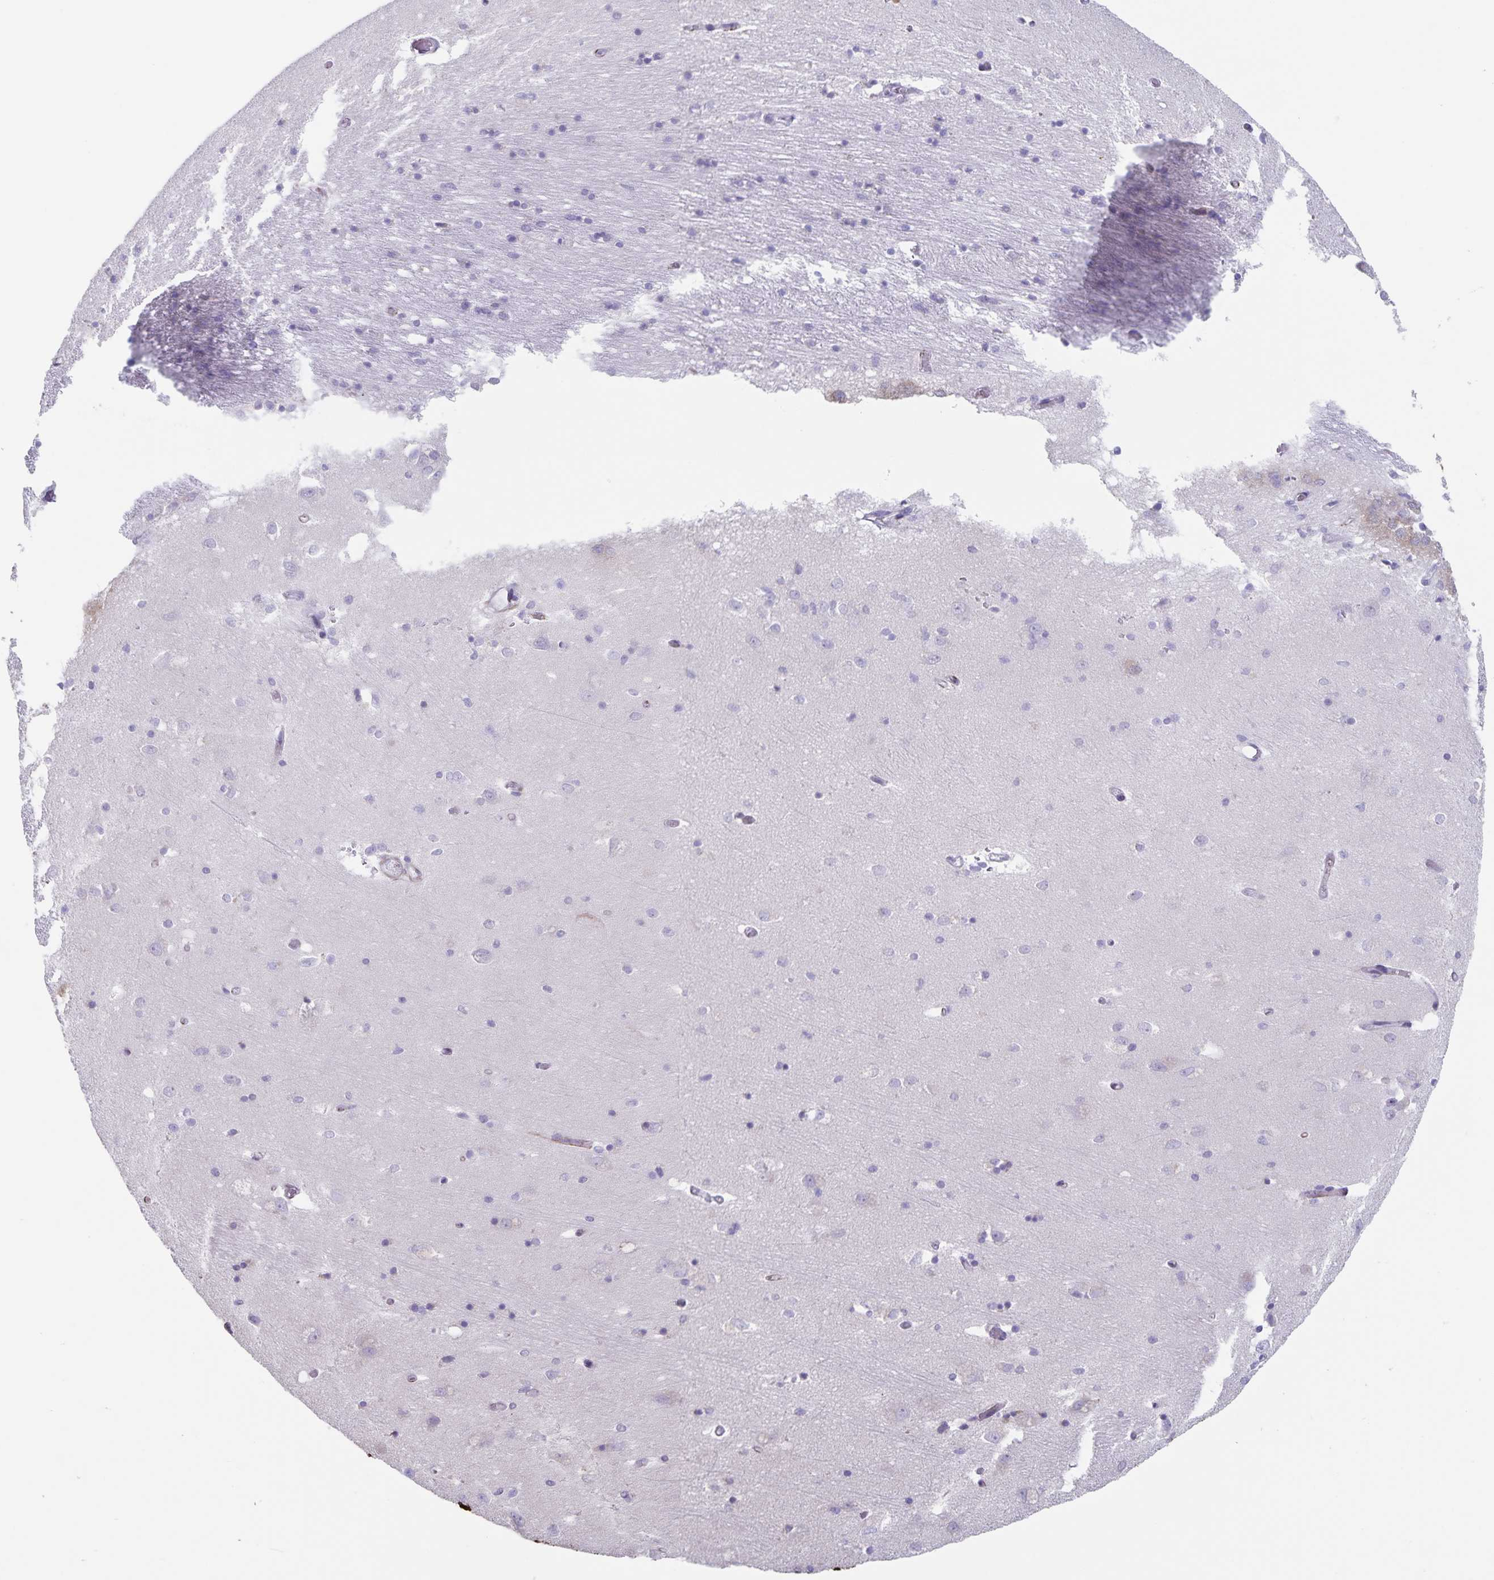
{"staining": {"intensity": "negative", "quantity": "none", "location": "none"}, "tissue": "caudate", "cell_type": "Glial cells", "image_type": "normal", "snomed": [{"axis": "morphology", "description": "Normal tissue, NOS"}, {"axis": "topography", "description": "Lateral ventricle wall"}, {"axis": "topography", "description": "Hippocampus"}], "caption": "Histopathology image shows no significant protein expression in glial cells of normal caudate.", "gene": "SYNM", "patient": {"sex": "female", "age": 63}}